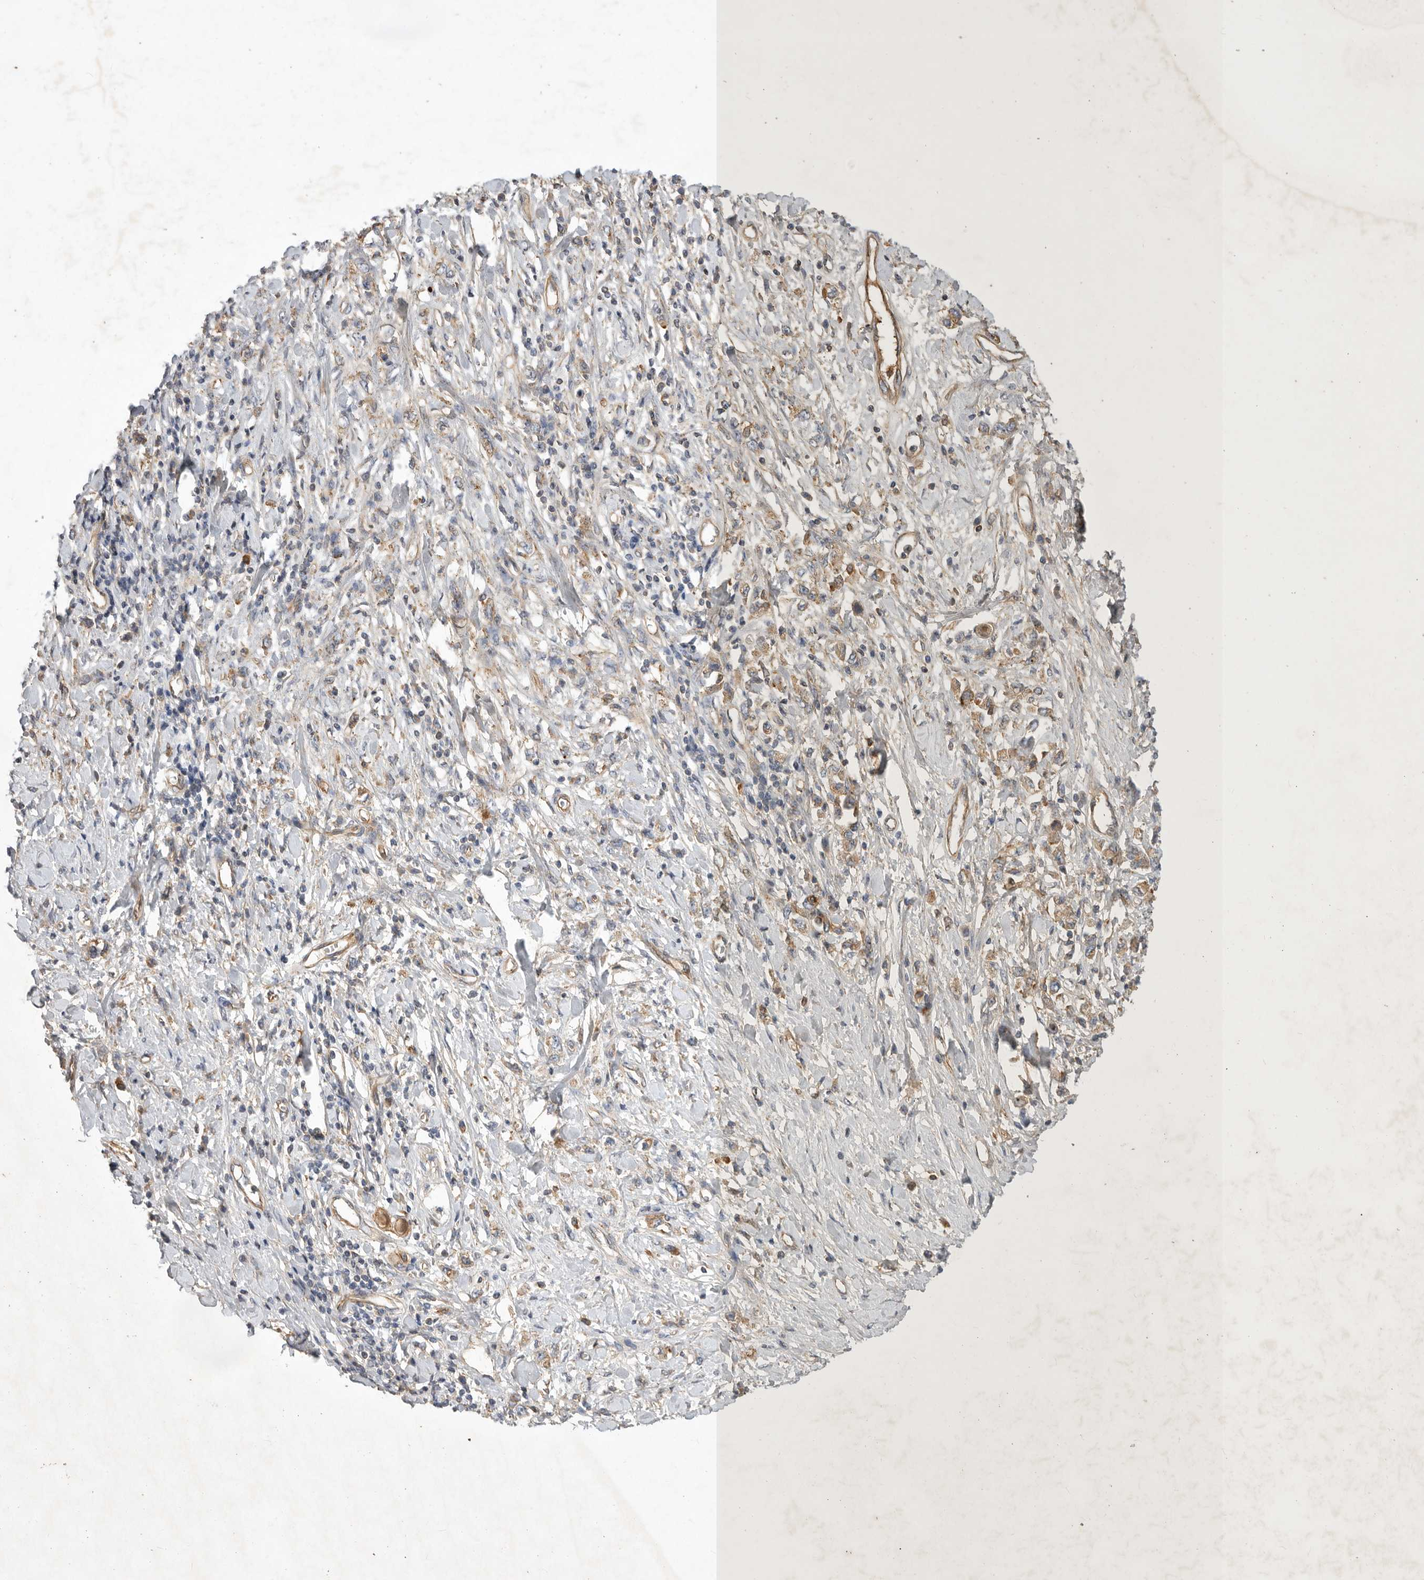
{"staining": {"intensity": "weak", "quantity": ">75%", "location": "cytoplasmic/membranous"}, "tissue": "stomach cancer", "cell_type": "Tumor cells", "image_type": "cancer", "snomed": [{"axis": "morphology", "description": "Adenocarcinoma, NOS"}, {"axis": "topography", "description": "Stomach"}], "caption": "Immunohistochemical staining of human adenocarcinoma (stomach) shows low levels of weak cytoplasmic/membranous positivity in about >75% of tumor cells.", "gene": "MLPH", "patient": {"sex": "female", "age": 76}}